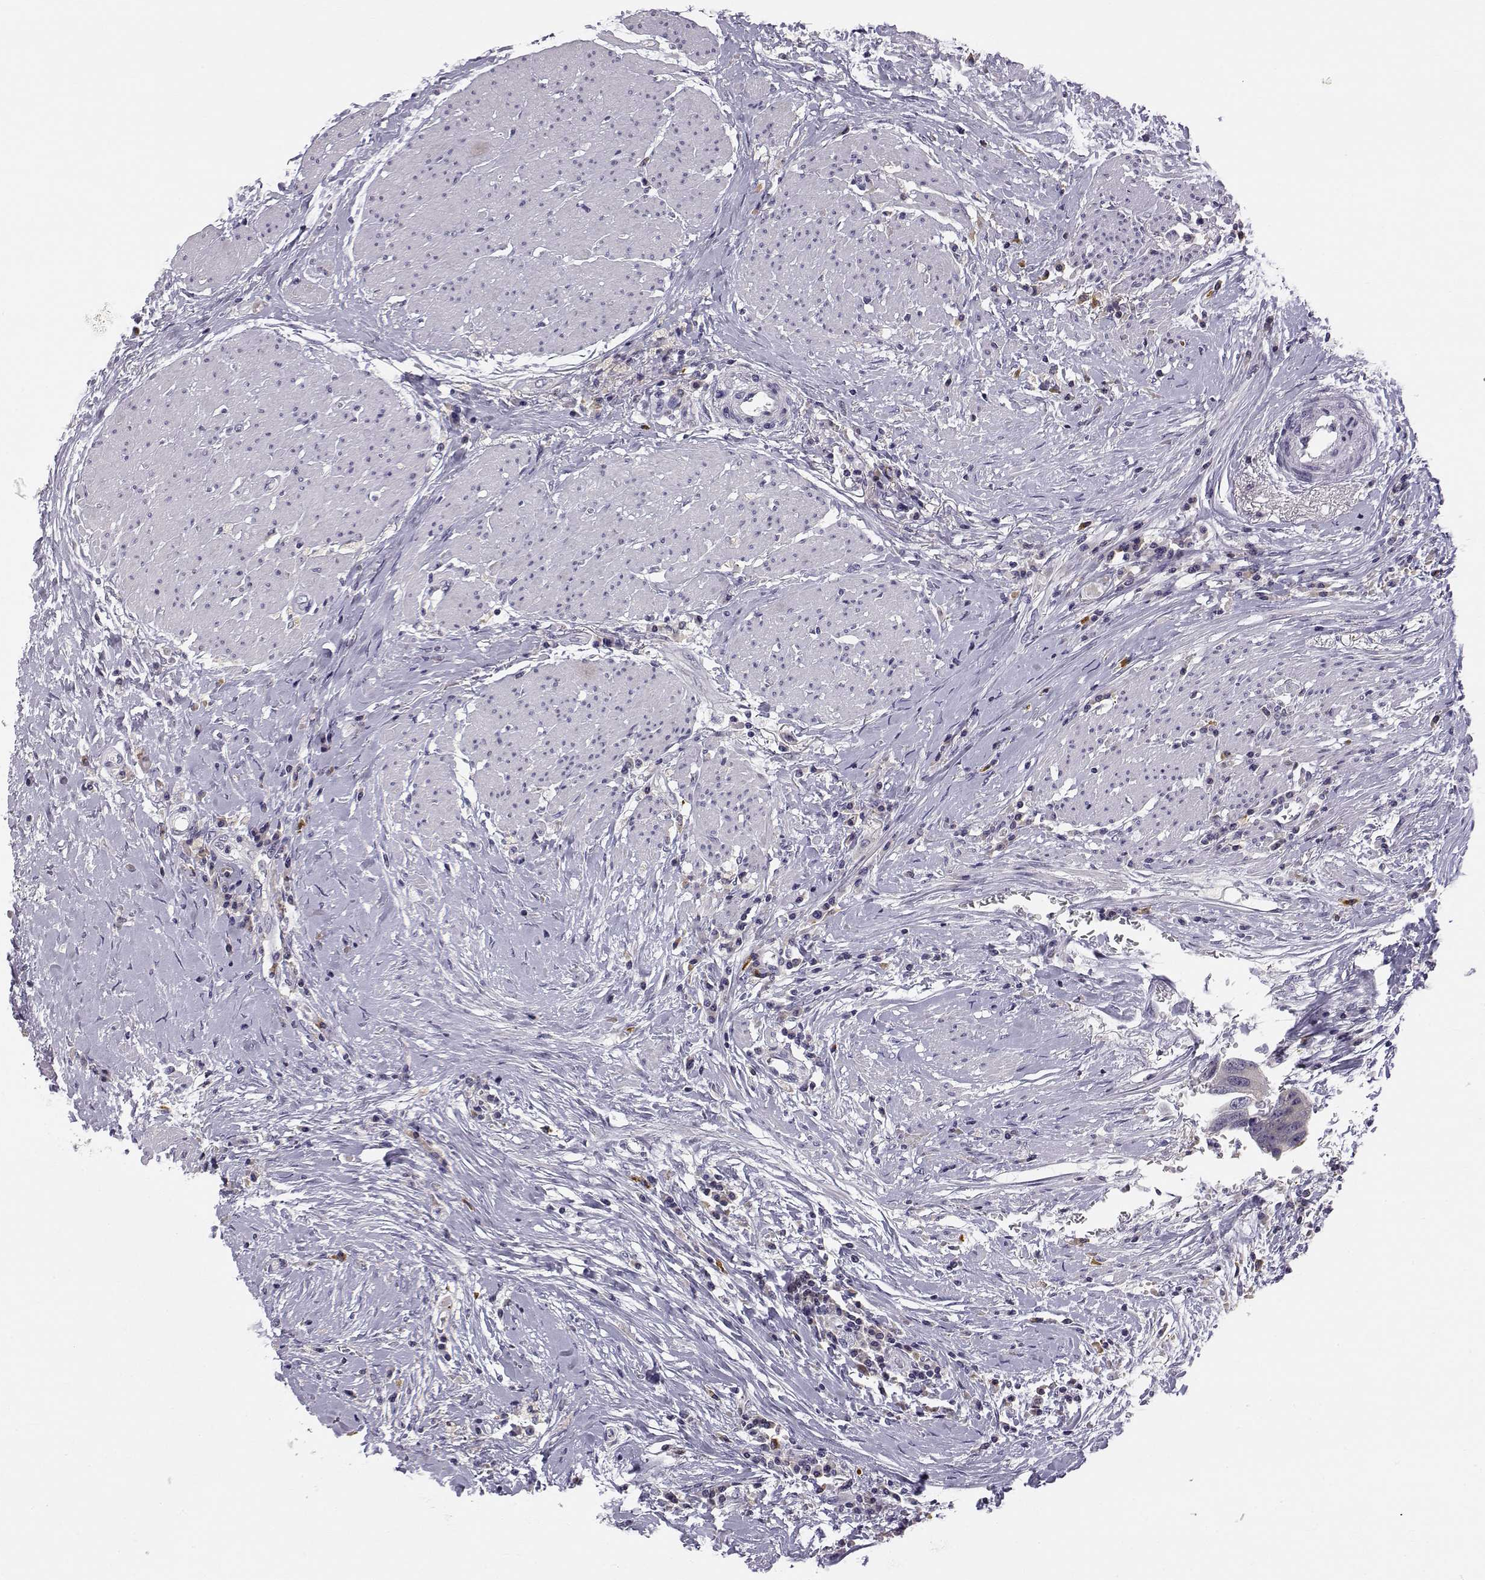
{"staining": {"intensity": "negative", "quantity": "none", "location": "none"}, "tissue": "colorectal cancer", "cell_type": "Tumor cells", "image_type": "cancer", "snomed": [{"axis": "morphology", "description": "Adenocarcinoma, NOS"}, {"axis": "topography", "description": "Rectum"}], "caption": "IHC histopathology image of neoplastic tissue: adenocarcinoma (colorectal) stained with DAB displays no significant protein staining in tumor cells.", "gene": "ACSL6", "patient": {"sex": "male", "age": 59}}